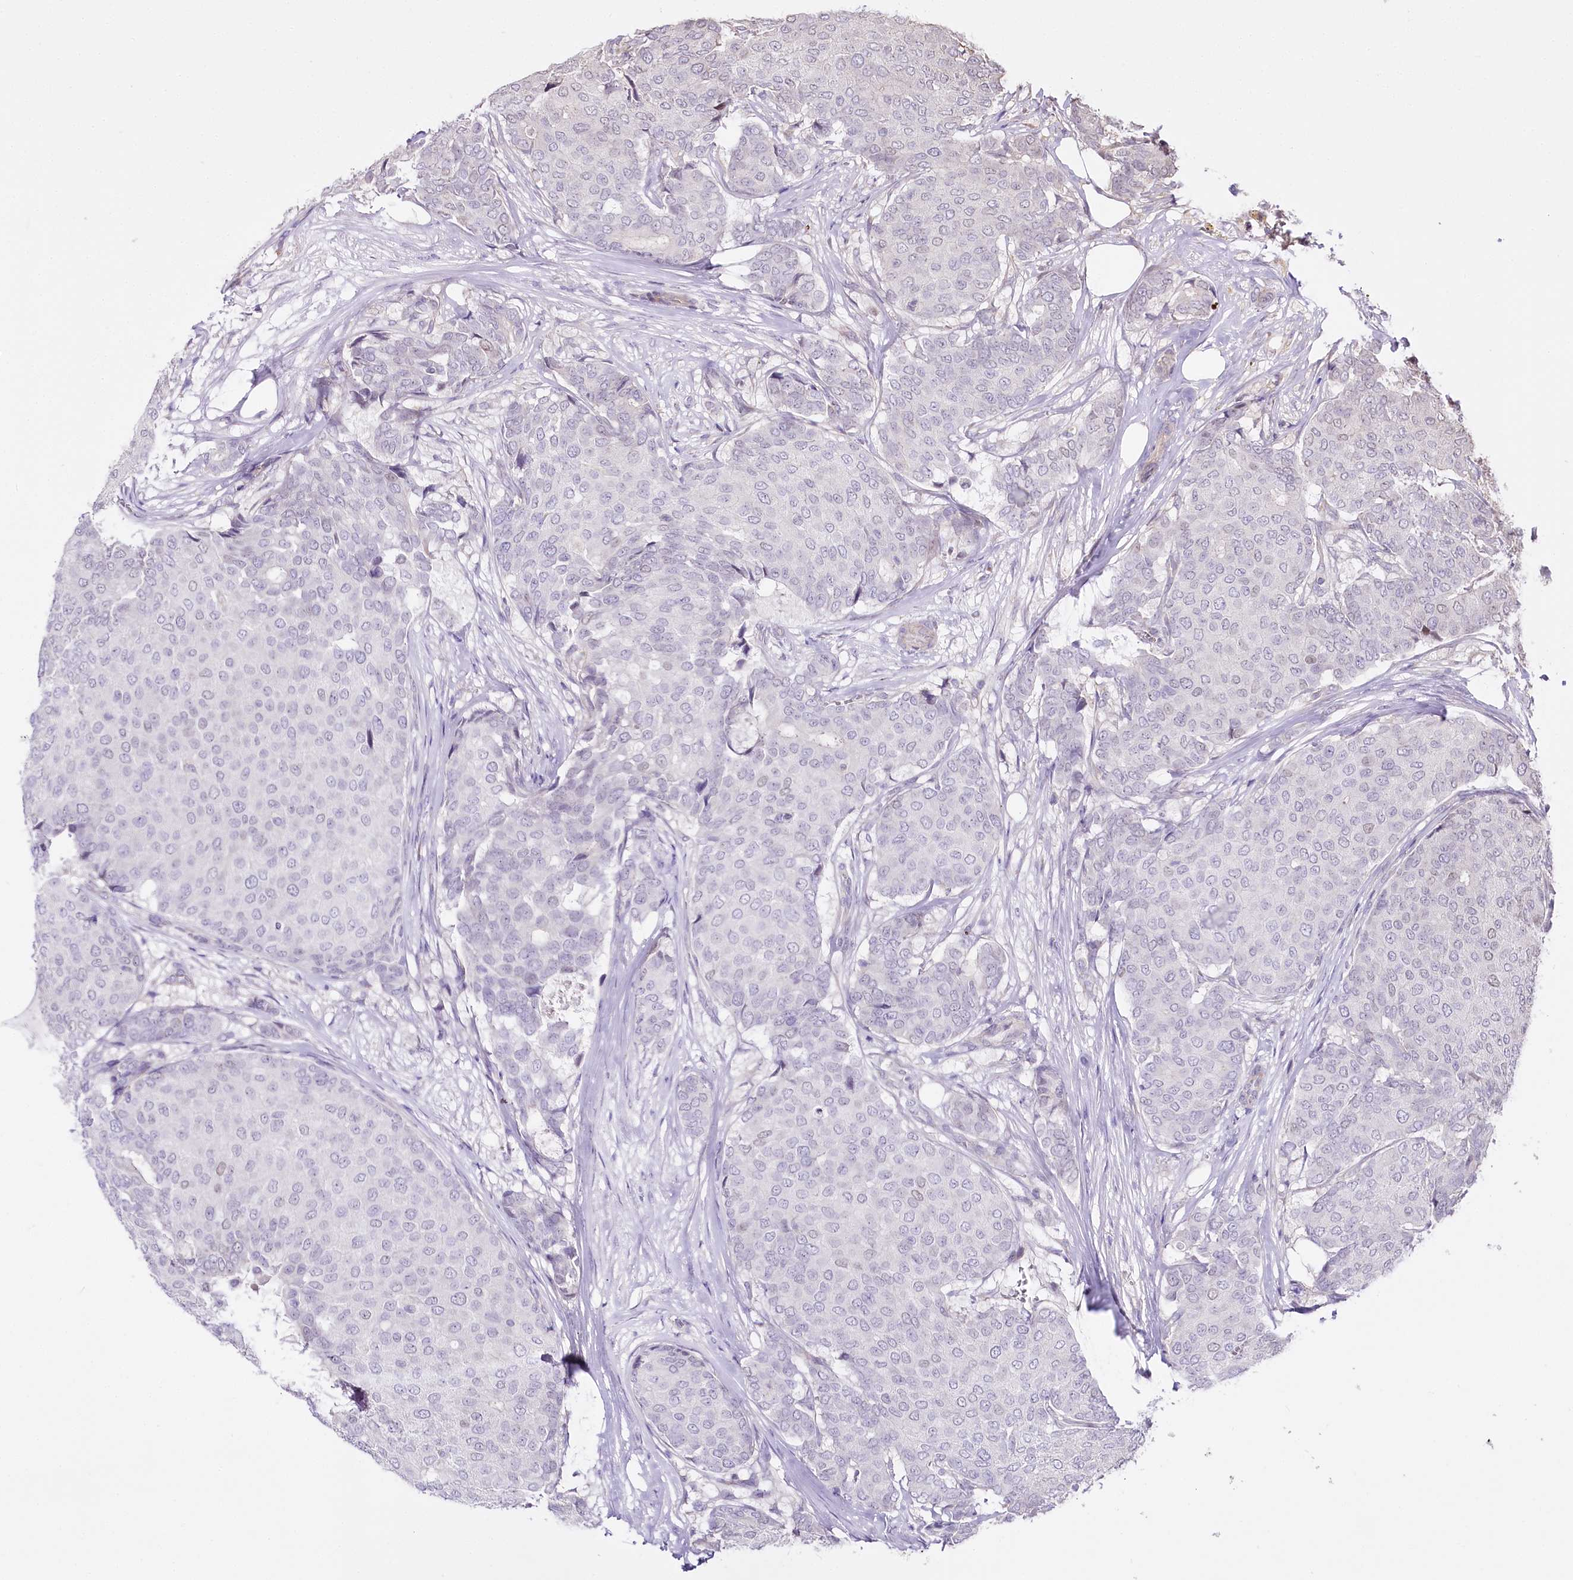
{"staining": {"intensity": "negative", "quantity": "none", "location": "none"}, "tissue": "breast cancer", "cell_type": "Tumor cells", "image_type": "cancer", "snomed": [{"axis": "morphology", "description": "Duct carcinoma"}, {"axis": "topography", "description": "Breast"}], "caption": "This photomicrograph is of invasive ductal carcinoma (breast) stained with immunohistochemistry (IHC) to label a protein in brown with the nuclei are counter-stained blue. There is no expression in tumor cells.", "gene": "ZNF226", "patient": {"sex": "female", "age": 75}}